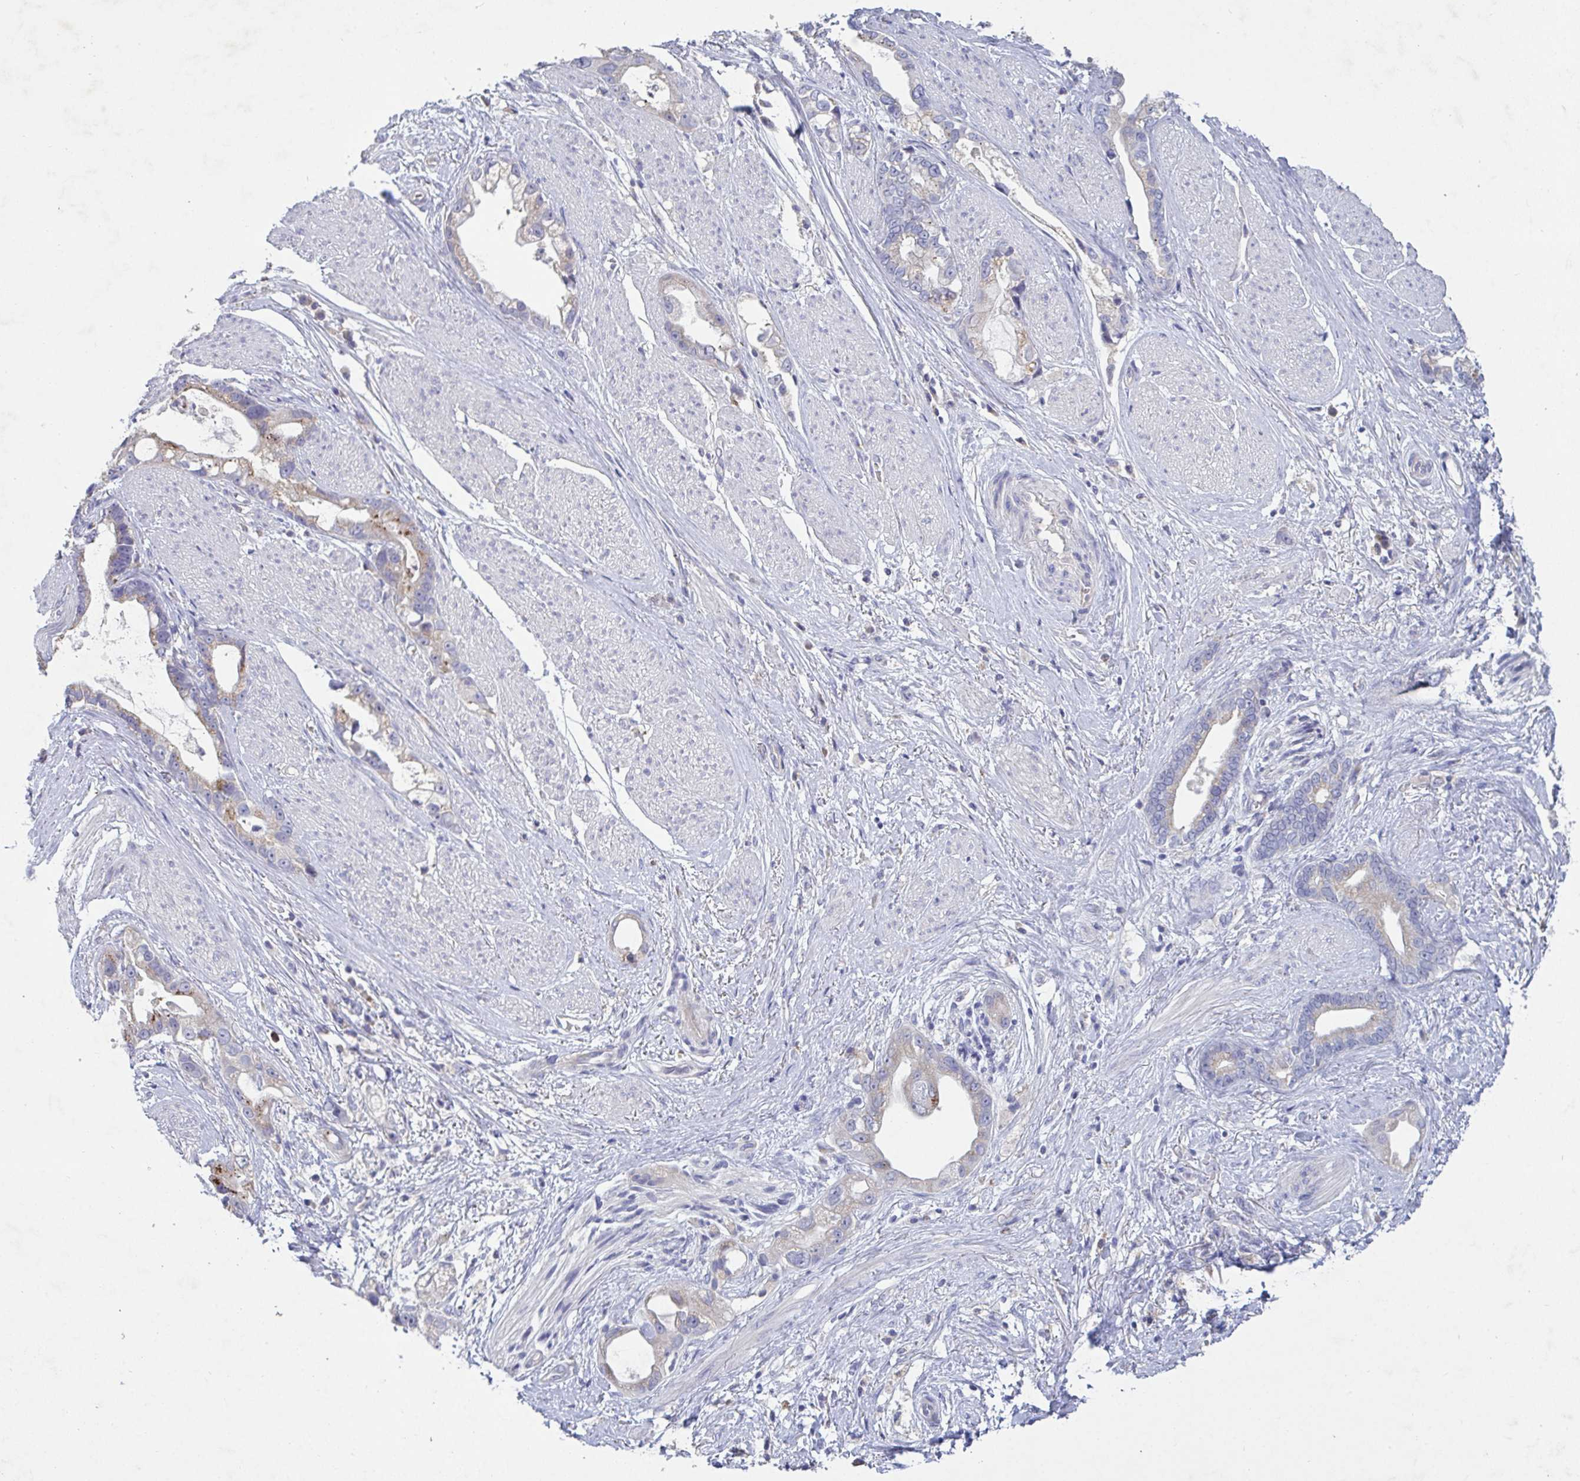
{"staining": {"intensity": "weak", "quantity": "<25%", "location": "cytoplasmic/membranous"}, "tissue": "stomach cancer", "cell_type": "Tumor cells", "image_type": "cancer", "snomed": [{"axis": "morphology", "description": "Adenocarcinoma, NOS"}, {"axis": "topography", "description": "Stomach"}], "caption": "Tumor cells are negative for protein expression in human stomach cancer (adenocarcinoma). Brightfield microscopy of IHC stained with DAB (3,3'-diaminobenzidine) (brown) and hematoxylin (blue), captured at high magnification.", "gene": "GALNT13", "patient": {"sex": "male", "age": 55}}